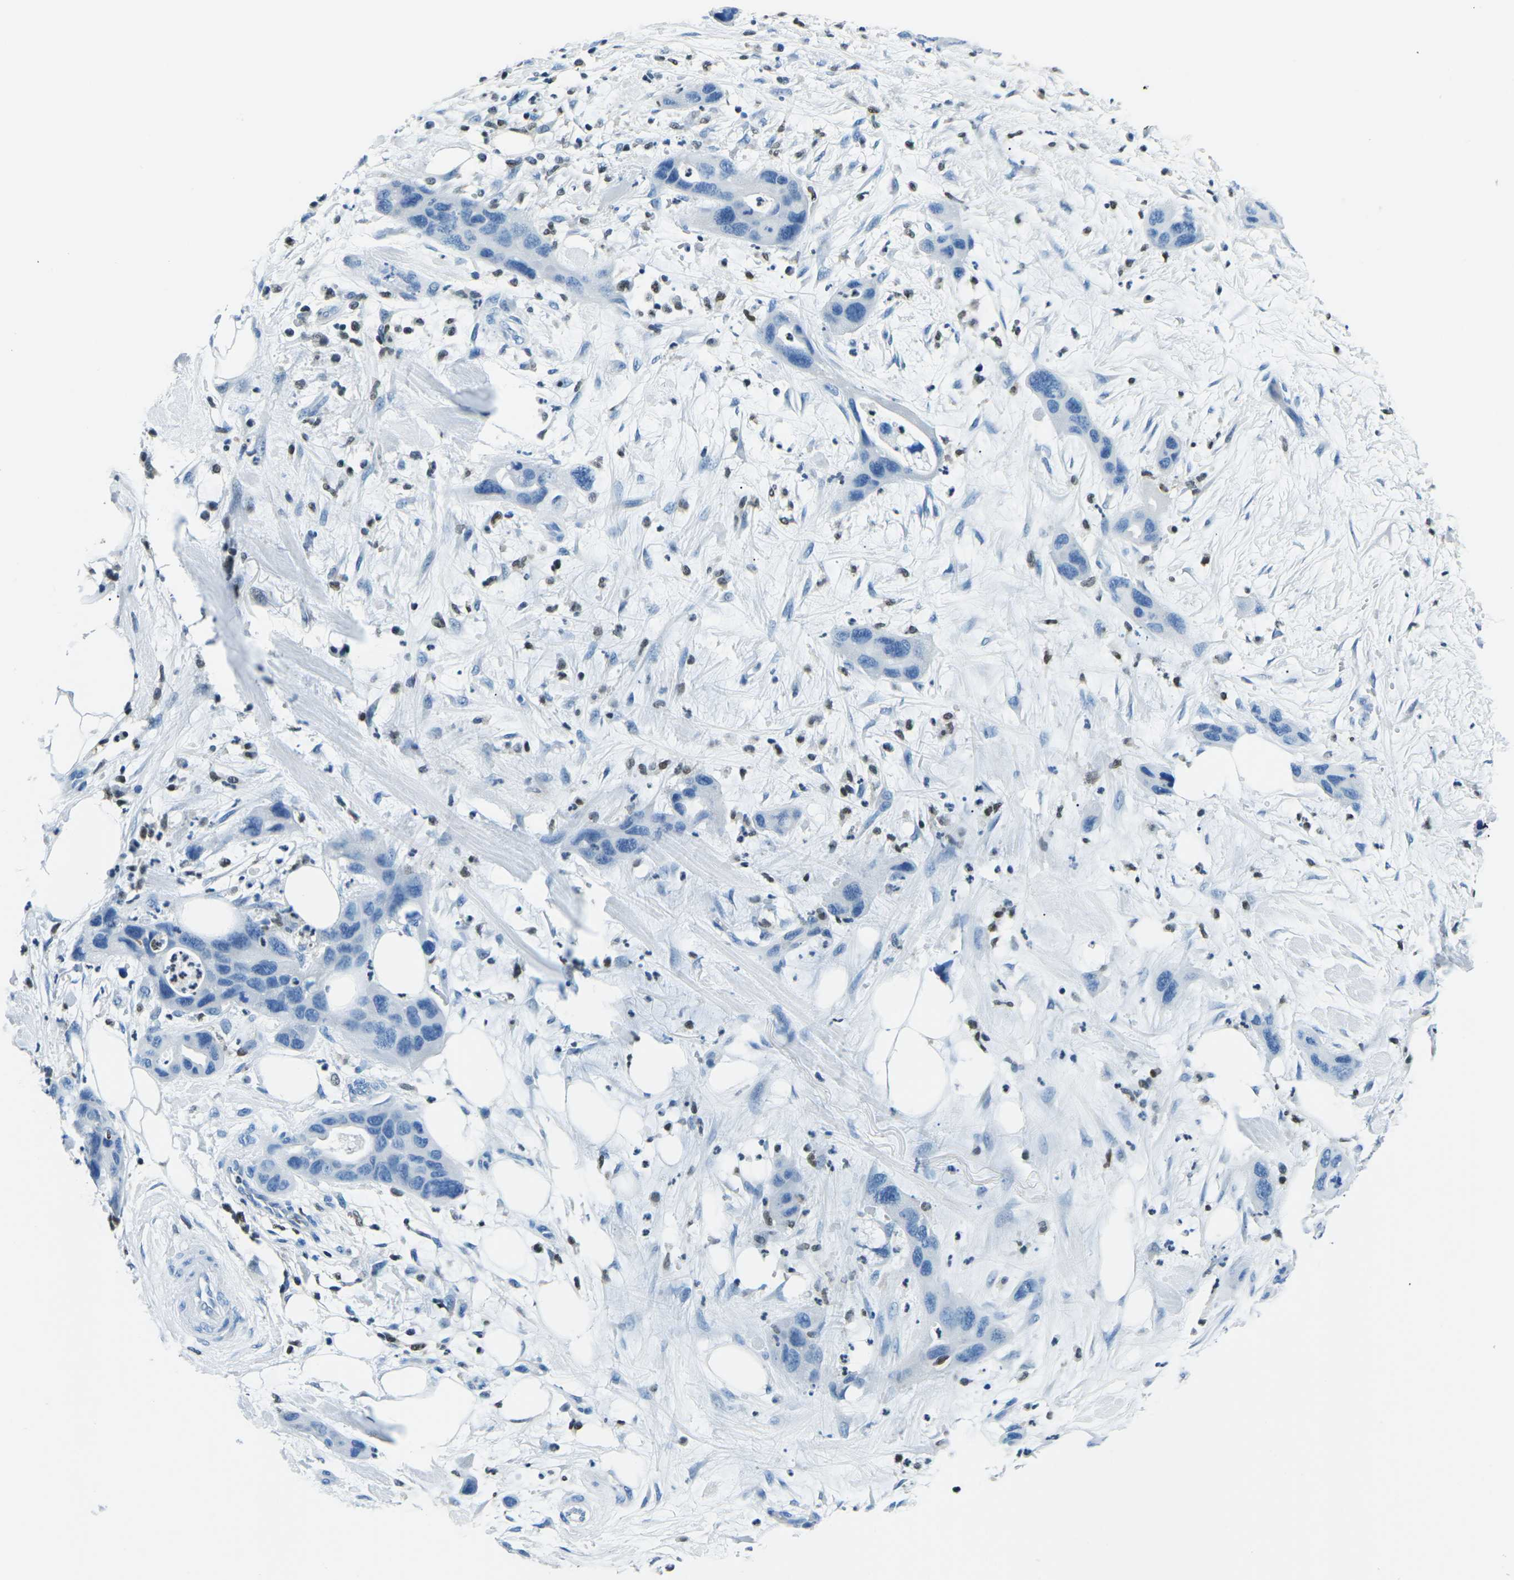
{"staining": {"intensity": "negative", "quantity": "none", "location": "none"}, "tissue": "pancreatic cancer", "cell_type": "Tumor cells", "image_type": "cancer", "snomed": [{"axis": "morphology", "description": "Adenocarcinoma, NOS"}, {"axis": "topography", "description": "Pancreas"}], "caption": "This is an immunohistochemistry (IHC) histopathology image of pancreatic cancer (adenocarcinoma). There is no positivity in tumor cells.", "gene": "CELF2", "patient": {"sex": "female", "age": 71}}